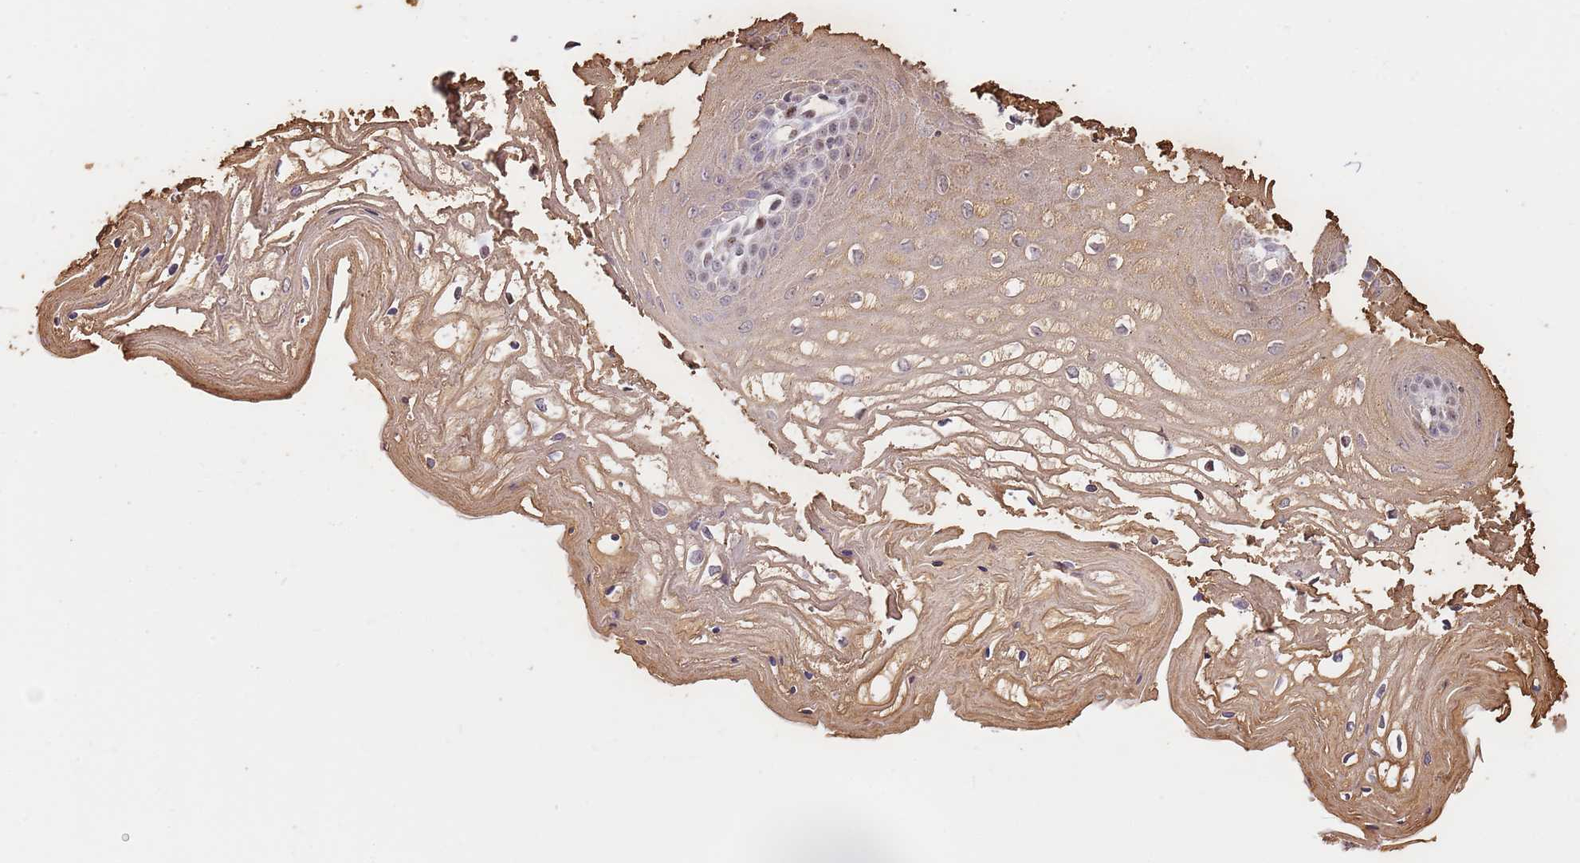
{"staining": {"intensity": "moderate", "quantity": ">75%", "location": "cytoplasmic/membranous,nuclear"}, "tissue": "vagina", "cell_type": "Squamous epithelial cells", "image_type": "normal", "snomed": [{"axis": "morphology", "description": "Normal tissue, NOS"}, {"axis": "topography", "description": "Vagina"}], "caption": "Immunohistochemical staining of benign vagina exhibits medium levels of moderate cytoplasmic/membranous,nuclear positivity in about >75% of squamous epithelial cells.", "gene": "RFK", "patient": {"sex": "female", "age": 68}}